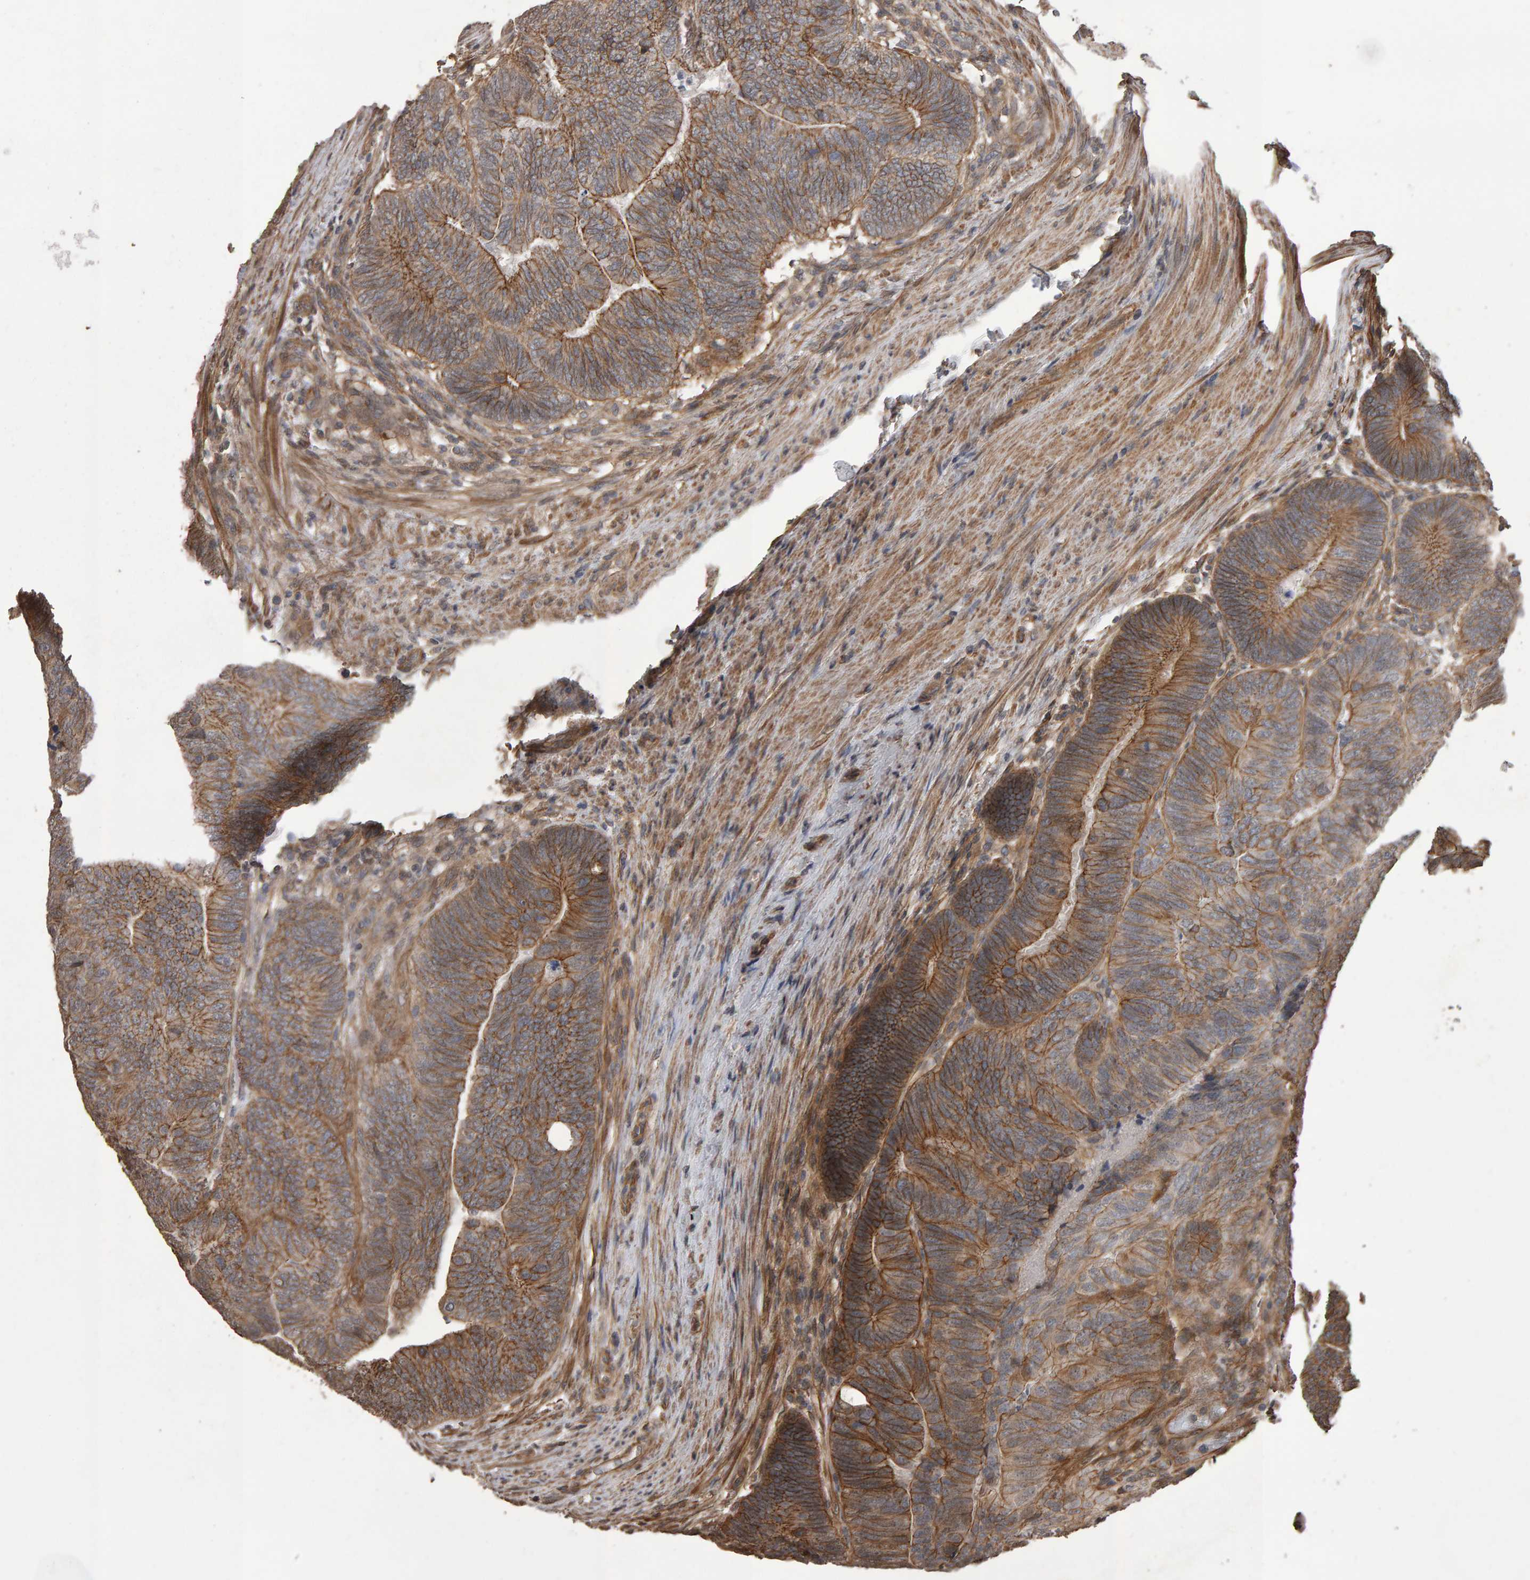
{"staining": {"intensity": "moderate", "quantity": ">75%", "location": "cytoplasmic/membranous"}, "tissue": "colorectal cancer", "cell_type": "Tumor cells", "image_type": "cancer", "snomed": [{"axis": "morphology", "description": "Adenocarcinoma, NOS"}, {"axis": "topography", "description": "Colon"}], "caption": "Immunohistochemical staining of human colorectal cancer (adenocarcinoma) displays medium levels of moderate cytoplasmic/membranous positivity in about >75% of tumor cells. The staining was performed using DAB (3,3'-diaminobenzidine), with brown indicating positive protein expression. Nuclei are stained blue with hematoxylin.", "gene": "SCRIB", "patient": {"sex": "female", "age": 67}}